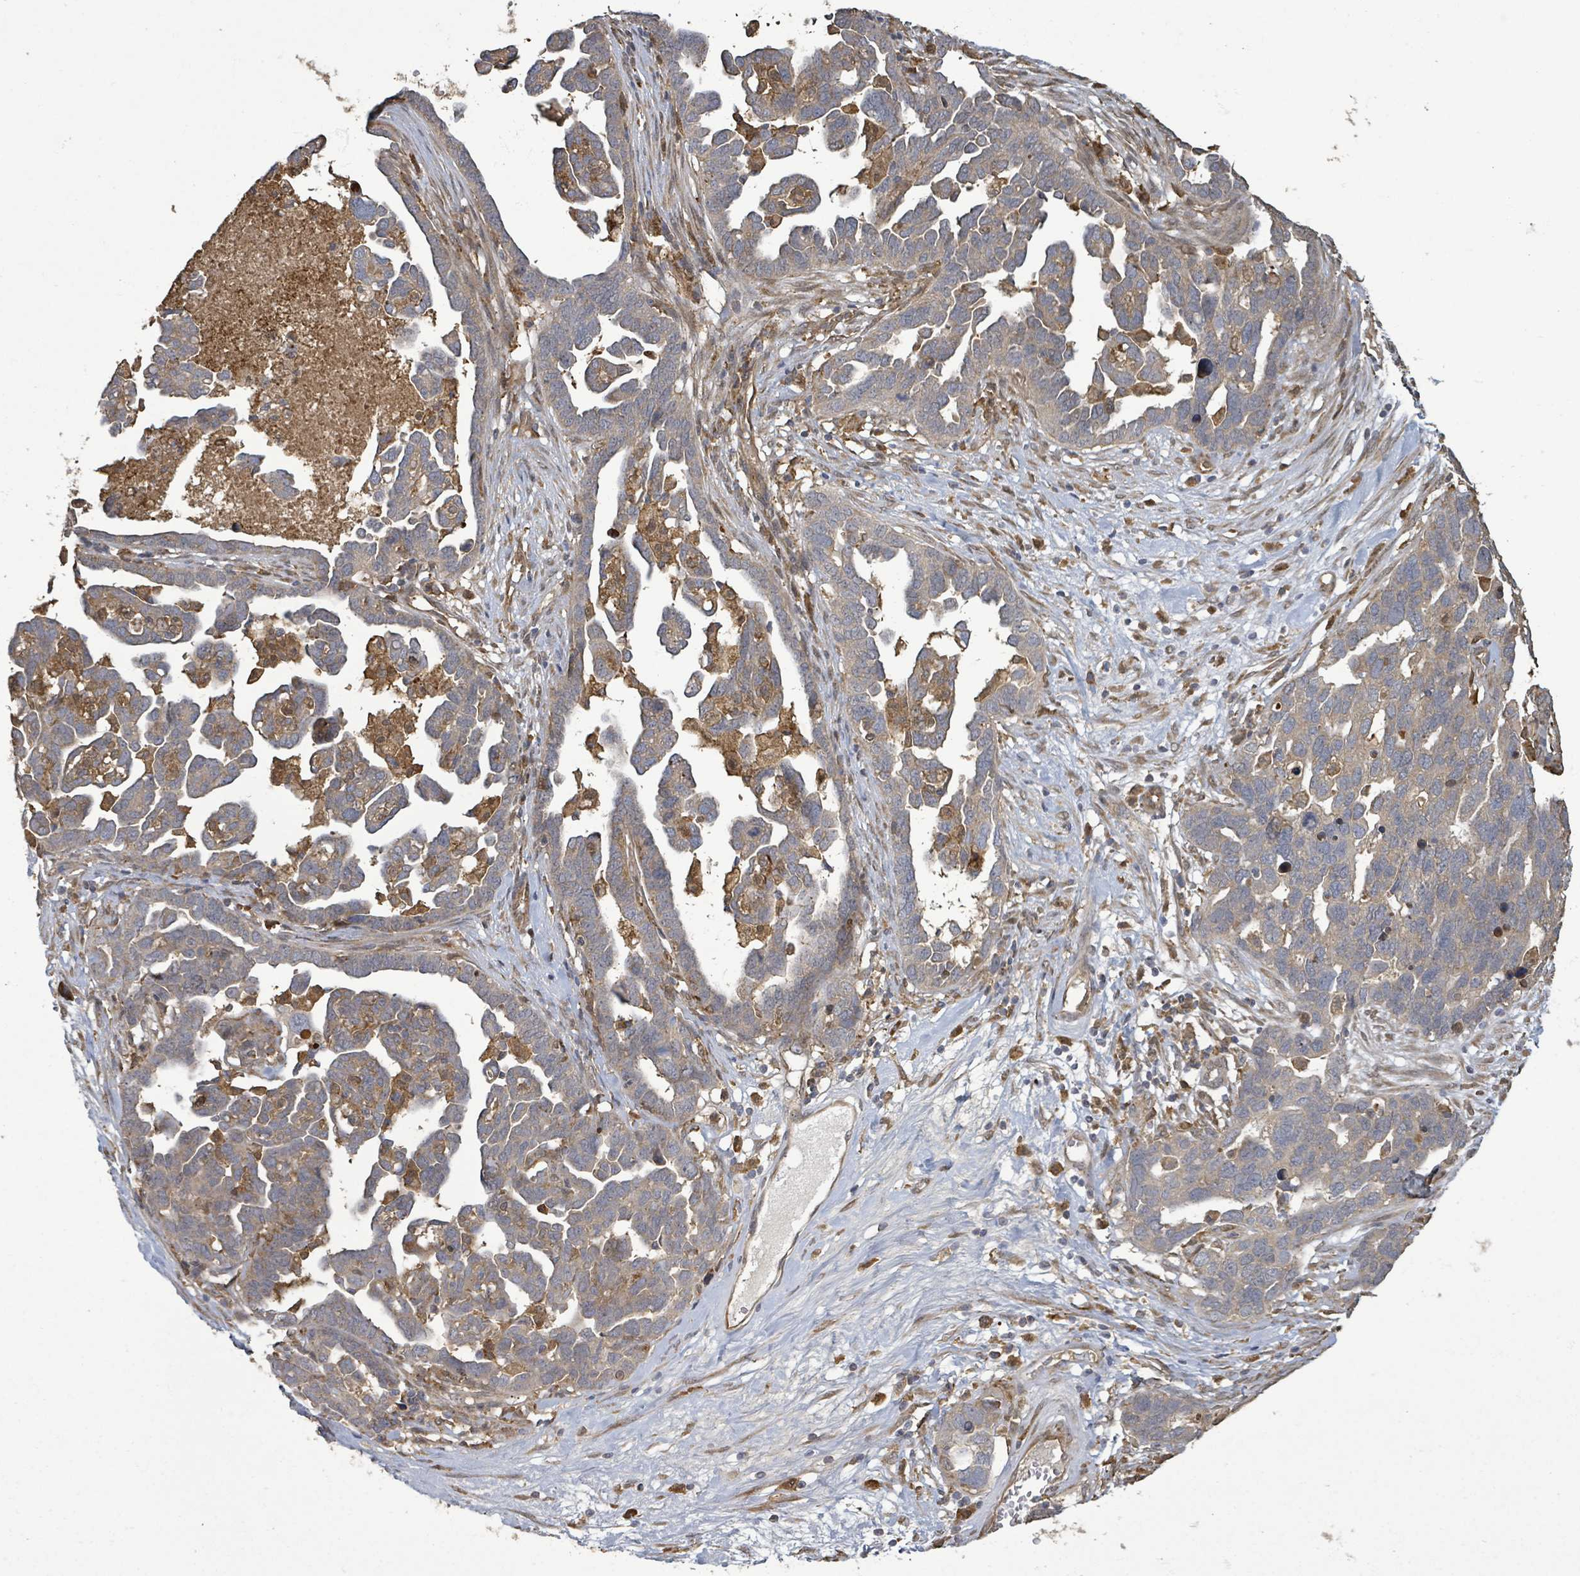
{"staining": {"intensity": "weak", "quantity": ">75%", "location": "cytoplasmic/membranous"}, "tissue": "ovarian cancer", "cell_type": "Tumor cells", "image_type": "cancer", "snomed": [{"axis": "morphology", "description": "Cystadenocarcinoma, serous, NOS"}, {"axis": "topography", "description": "Ovary"}], "caption": "Immunohistochemistry (IHC) staining of ovarian cancer (serous cystadenocarcinoma), which displays low levels of weak cytoplasmic/membranous staining in about >75% of tumor cells indicating weak cytoplasmic/membranous protein expression. The staining was performed using DAB (3,3'-diaminobenzidine) (brown) for protein detection and nuclei were counterstained in hematoxylin (blue).", "gene": "ARPIN", "patient": {"sex": "female", "age": 54}}